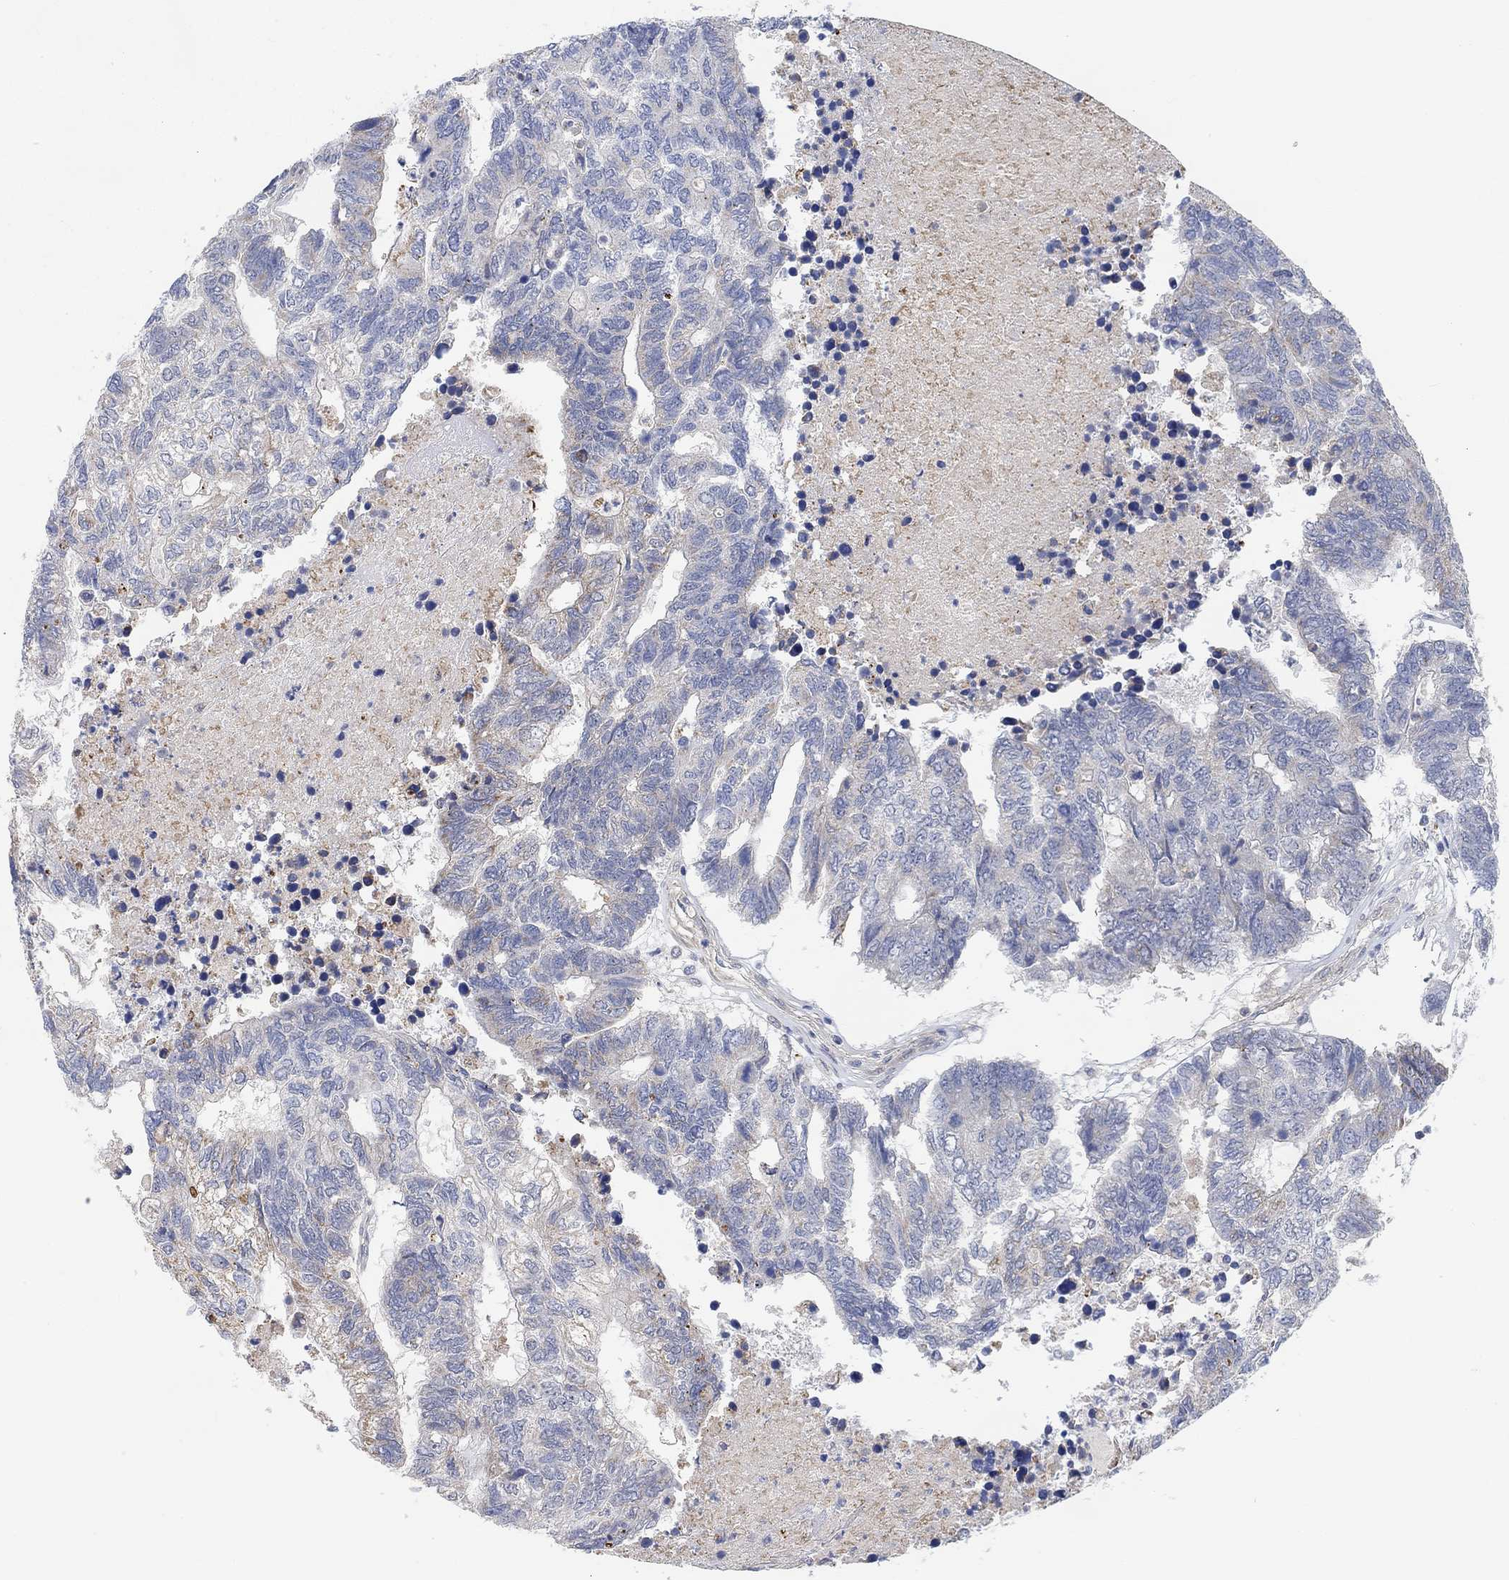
{"staining": {"intensity": "moderate", "quantity": "<25%", "location": "cytoplasmic/membranous"}, "tissue": "colorectal cancer", "cell_type": "Tumor cells", "image_type": "cancer", "snomed": [{"axis": "morphology", "description": "Adenocarcinoma, NOS"}, {"axis": "topography", "description": "Colon"}], "caption": "A high-resolution photomicrograph shows immunohistochemistry (IHC) staining of colorectal cancer (adenocarcinoma), which exhibits moderate cytoplasmic/membranous expression in about <25% of tumor cells.", "gene": "HCRTR1", "patient": {"sex": "female", "age": 48}}